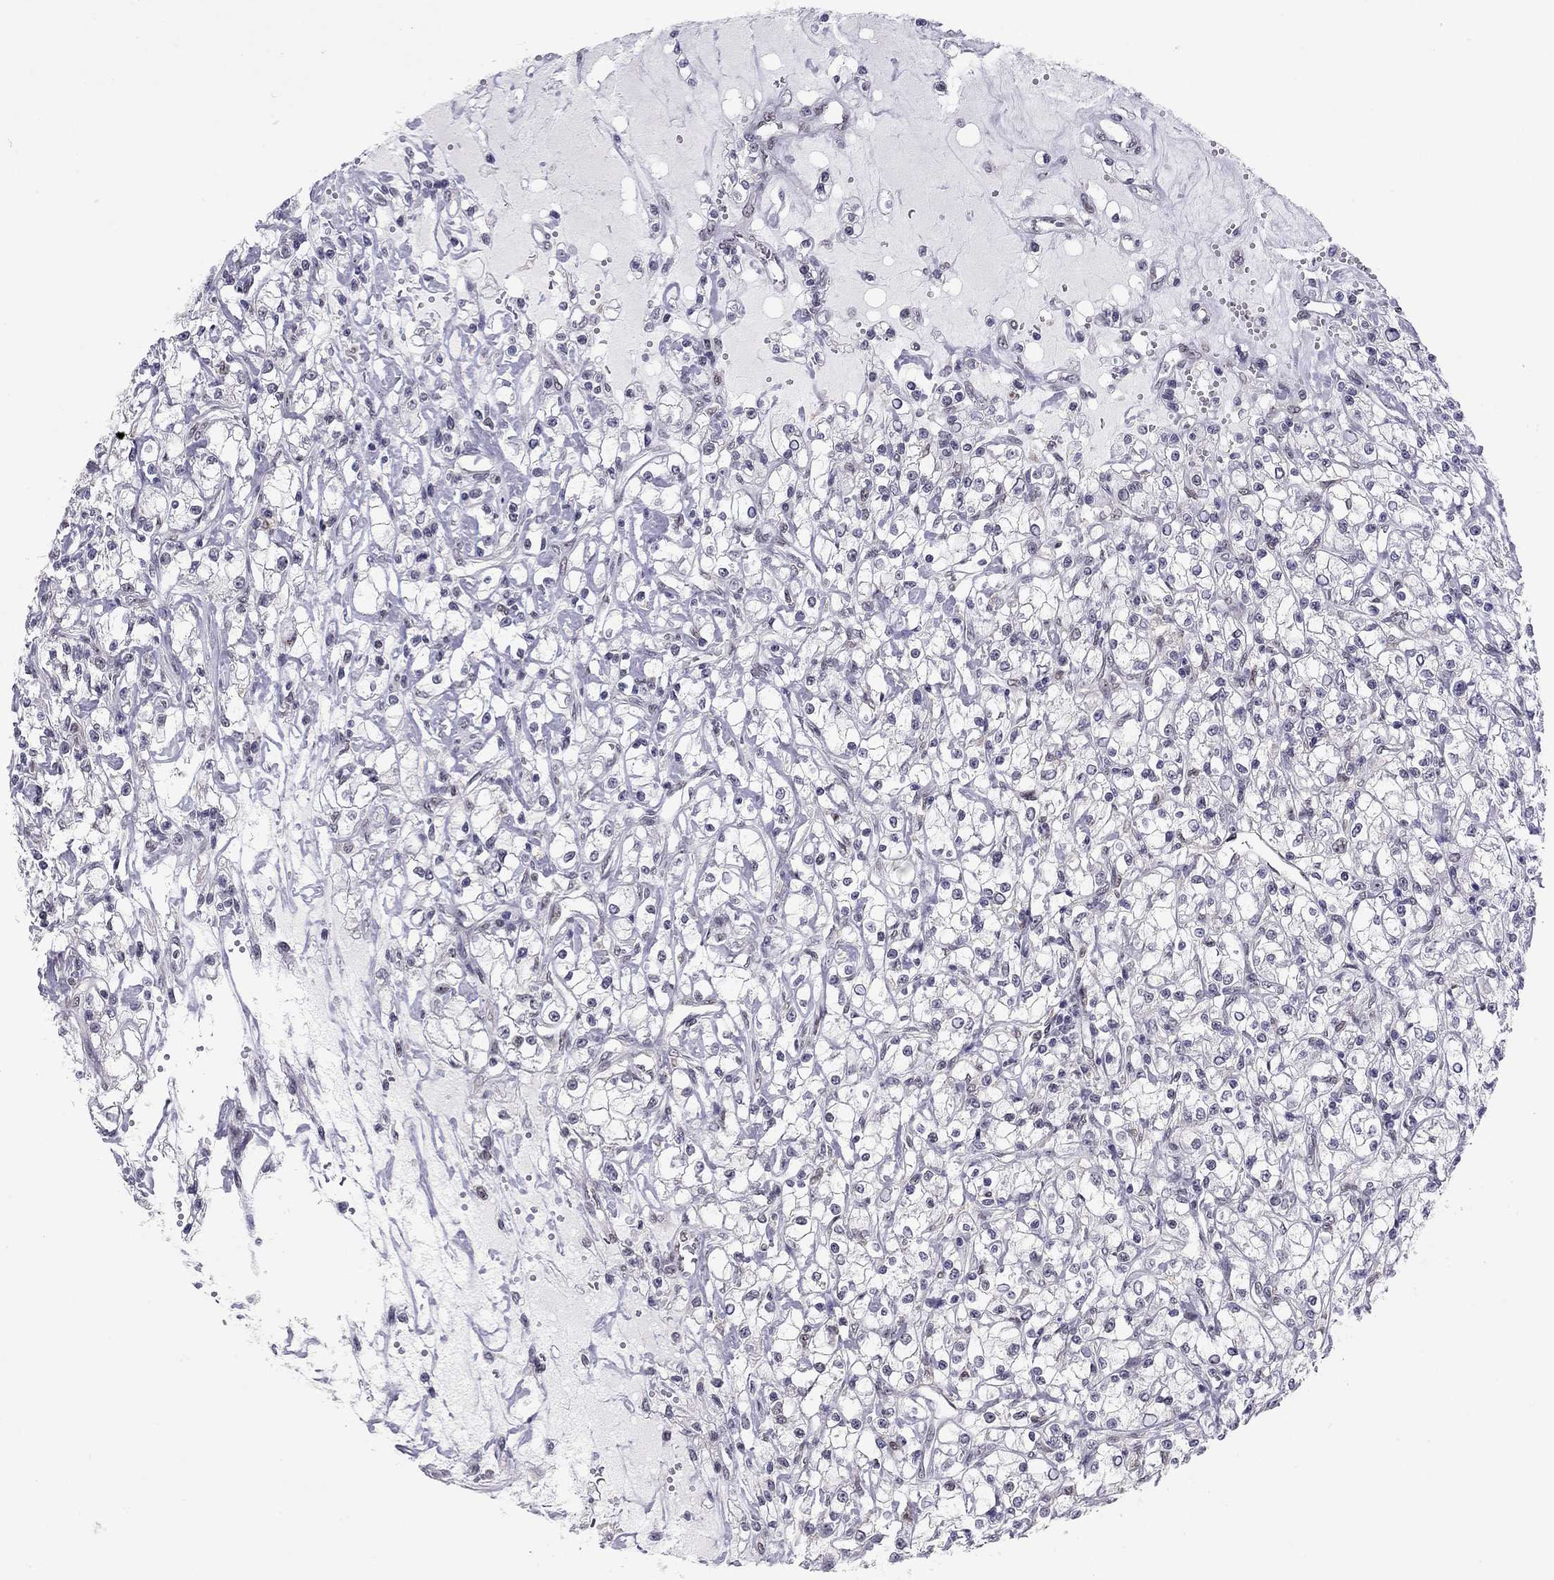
{"staining": {"intensity": "negative", "quantity": "none", "location": "none"}, "tissue": "renal cancer", "cell_type": "Tumor cells", "image_type": "cancer", "snomed": [{"axis": "morphology", "description": "Adenocarcinoma, NOS"}, {"axis": "topography", "description": "Kidney"}], "caption": "An image of human adenocarcinoma (renal) is negative for staining in tumor cells.", "gene": "DOT1L", "patient": {"sex": "female", "age": 59}}